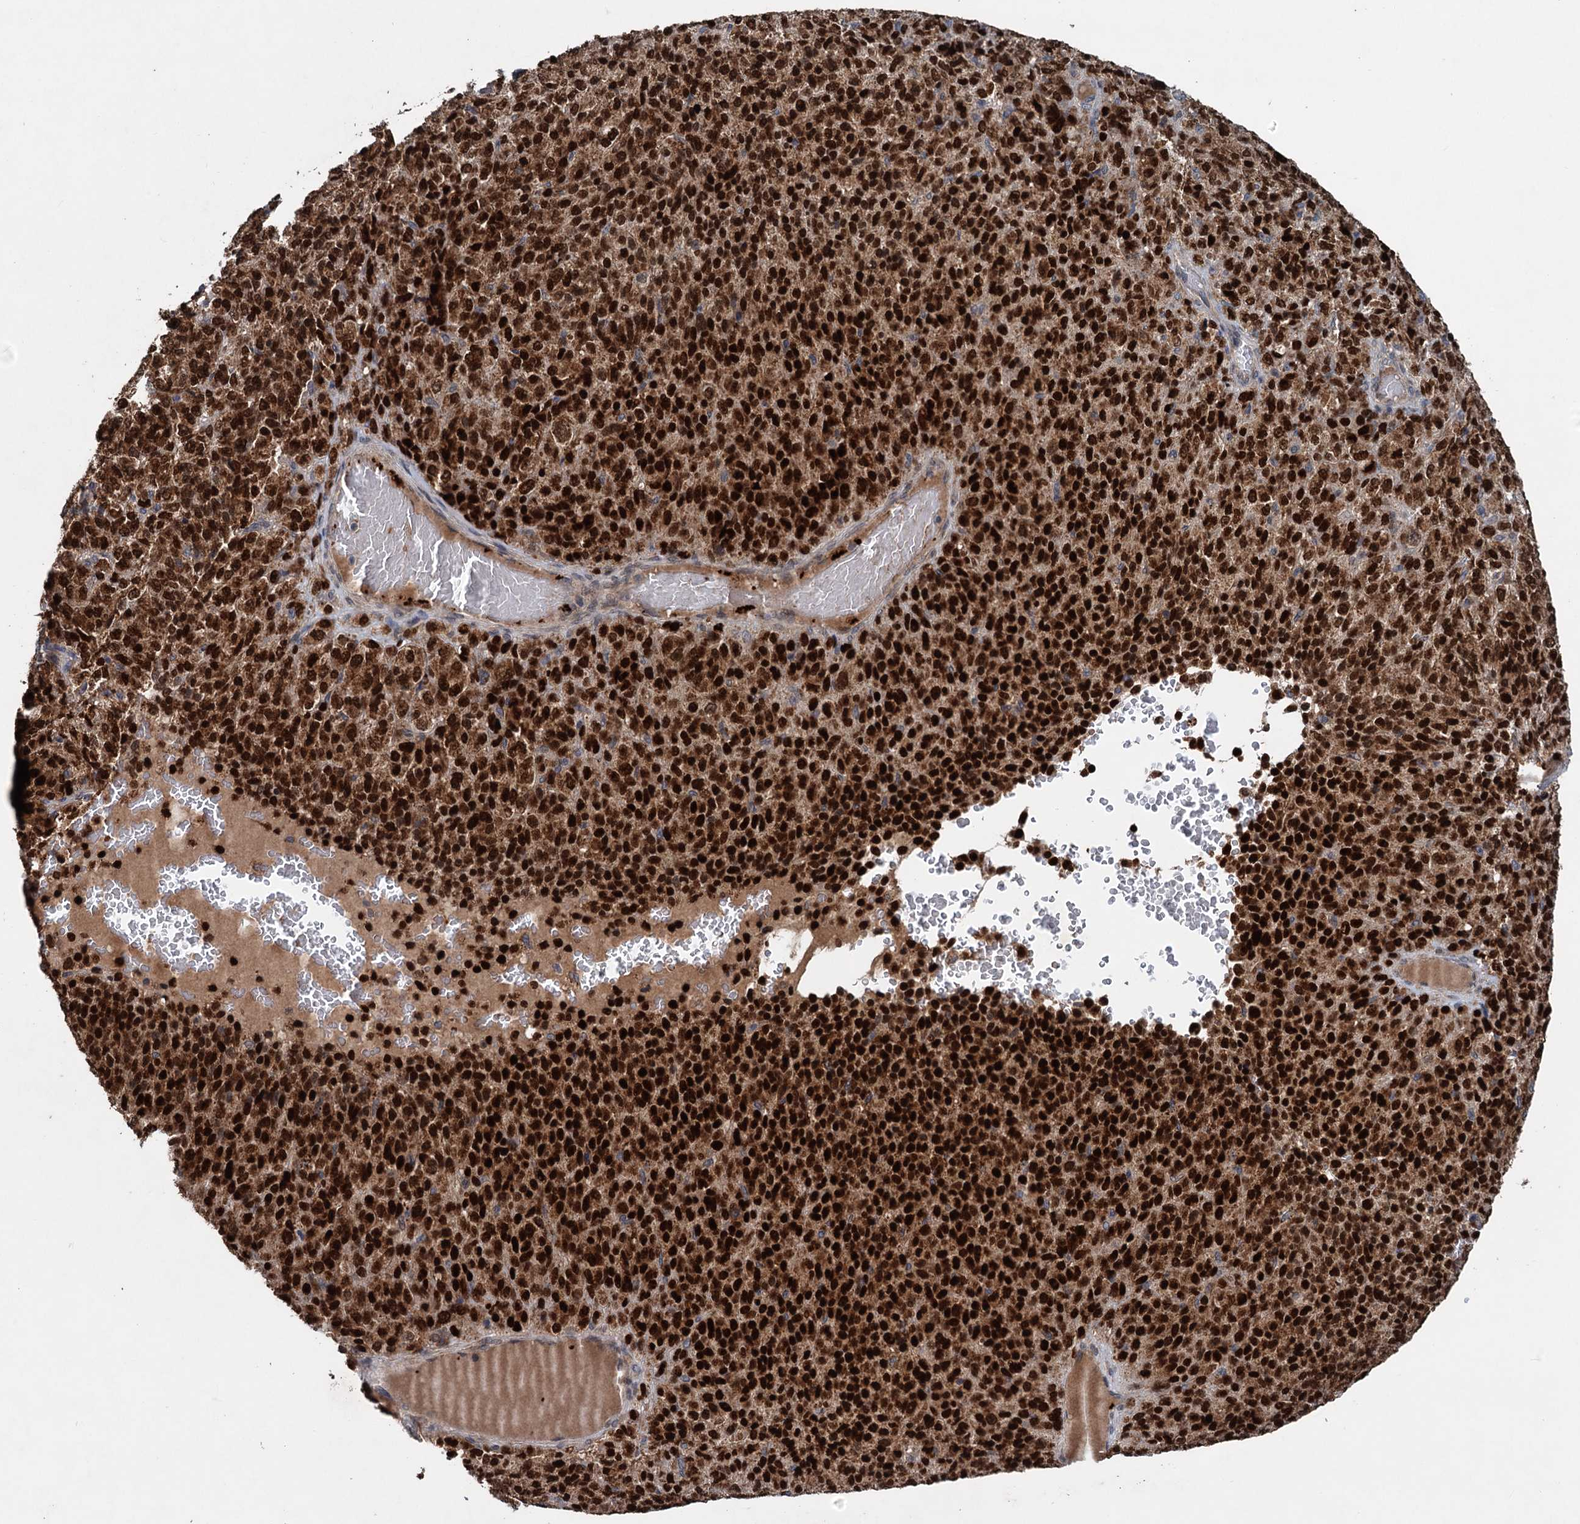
{"staining": {"intensity": "strong", "quantity": ">75%", "location": "nuclear"}, "tissue": "melanoma", "cell_type": "Tumor cells", "image_type": "cancer", "snomed": [{"axis": "morphology", "description": "Malignant melanoma, Metastatic site"}, {"axis": "topography", "description": "Brain"}], "caption": "Immunohistochemistry micrograph of neoplastic tissue: melanoma stained using IHC demonstrates high levels of strong protein expression localized specifically in the nuclear of tumor cells, appearing as a nuclear brown color.", "gene": "N4BP2L2", "patient": {"sex": "female", "age": 56}}